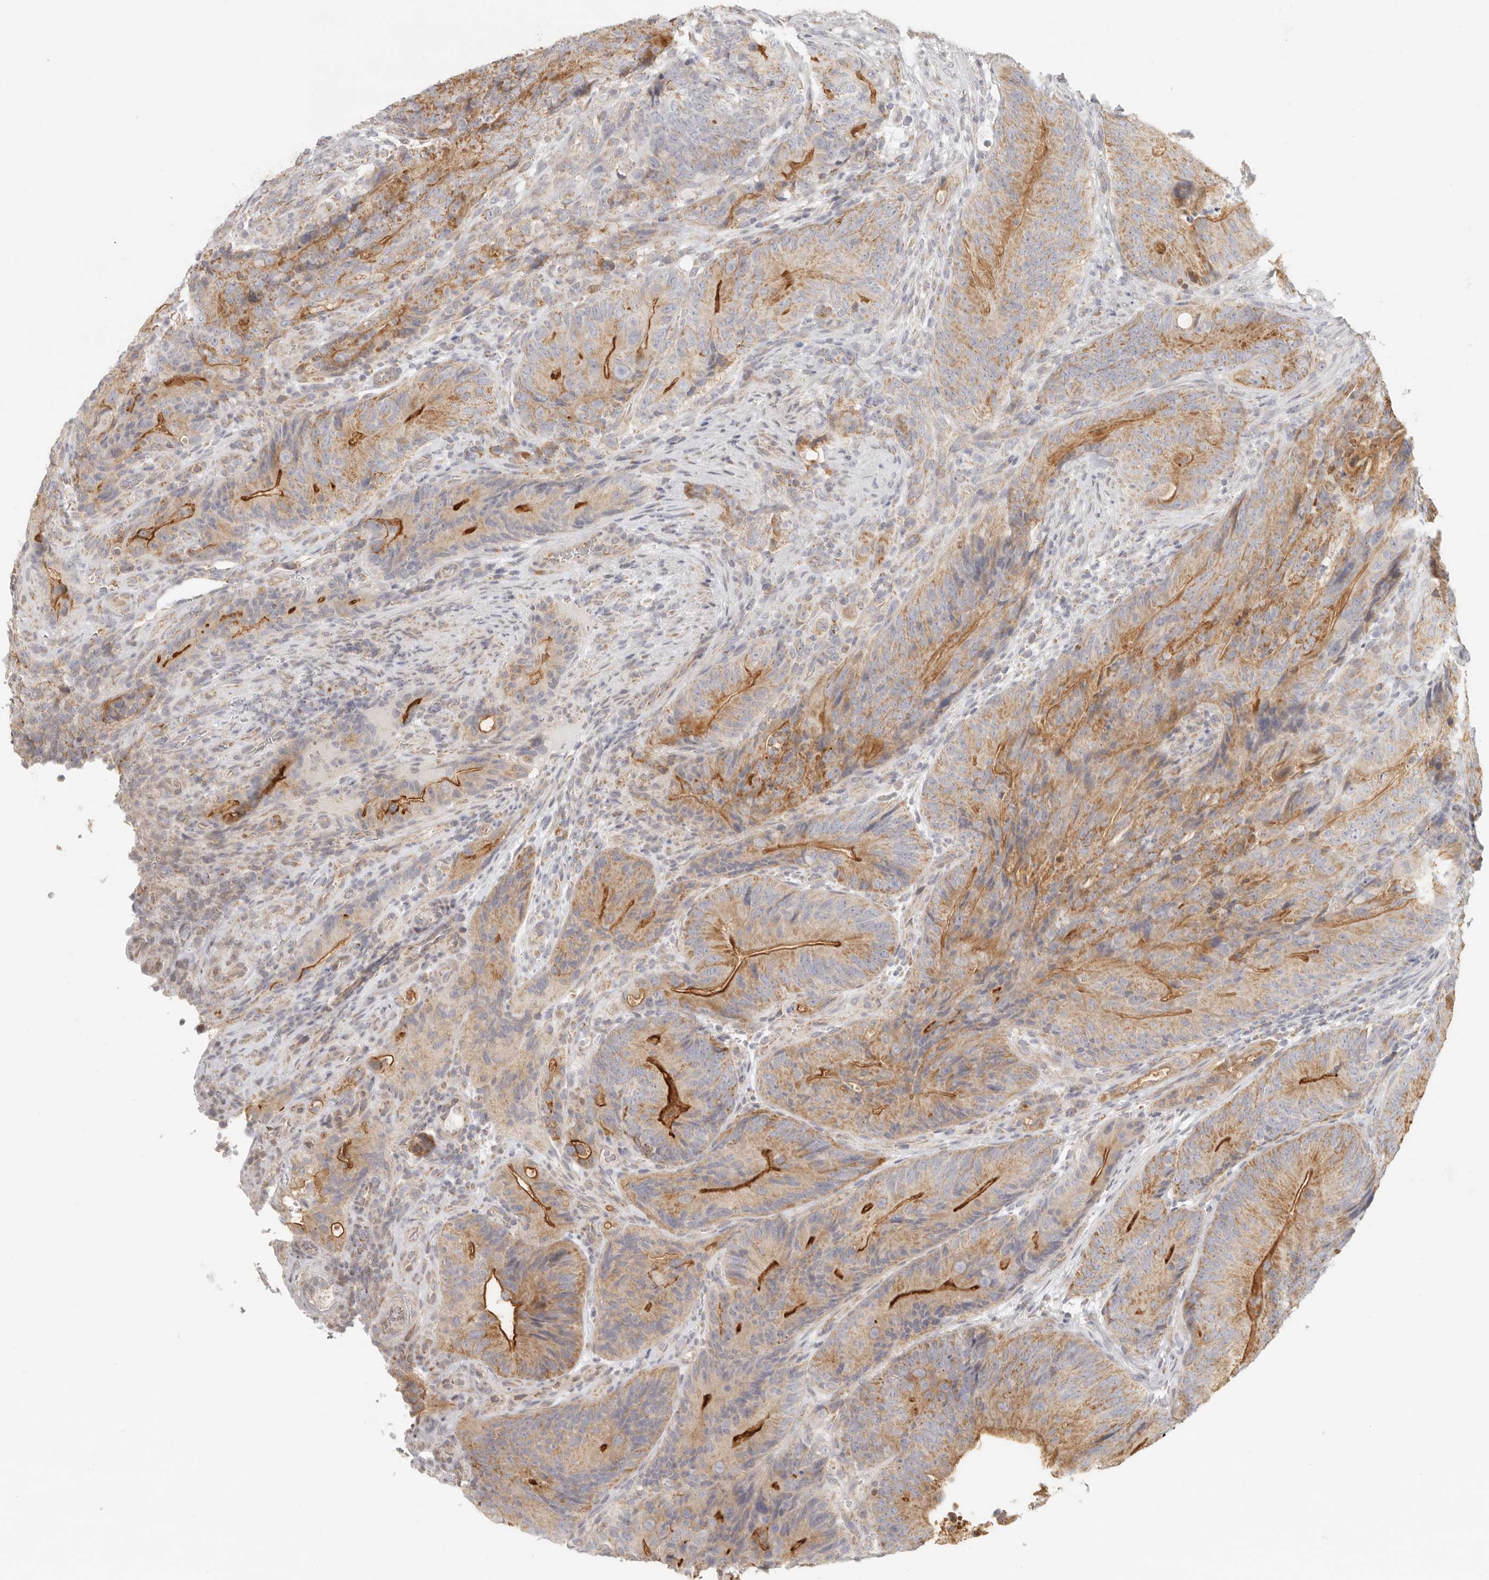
{"staining": {"intensity": "moderate", "quantity": "25%-75%", "location": "cytoplasmic/membranous"}, "tissue": "colorectal cancer", "cell_type": "Tumor cells", "image_type": "cancer", "snomed": [{"axis": "morphology", "description": "Normal tissue, NOS"}, {"axis": "topography", "description": "Colon"}], "caption": "A brown stain highlights moderate cytoplasmic/membranous staining of a protein in human colorectal cancer tumor cells. Using DAB (3,3'-diaminobenzidine) (brown) and hematoxylin (blue) stains, captured at high magnification using brightfield microscopy.", "gene": "KDF1", "patient": {"sex": "female", "age": 82}}